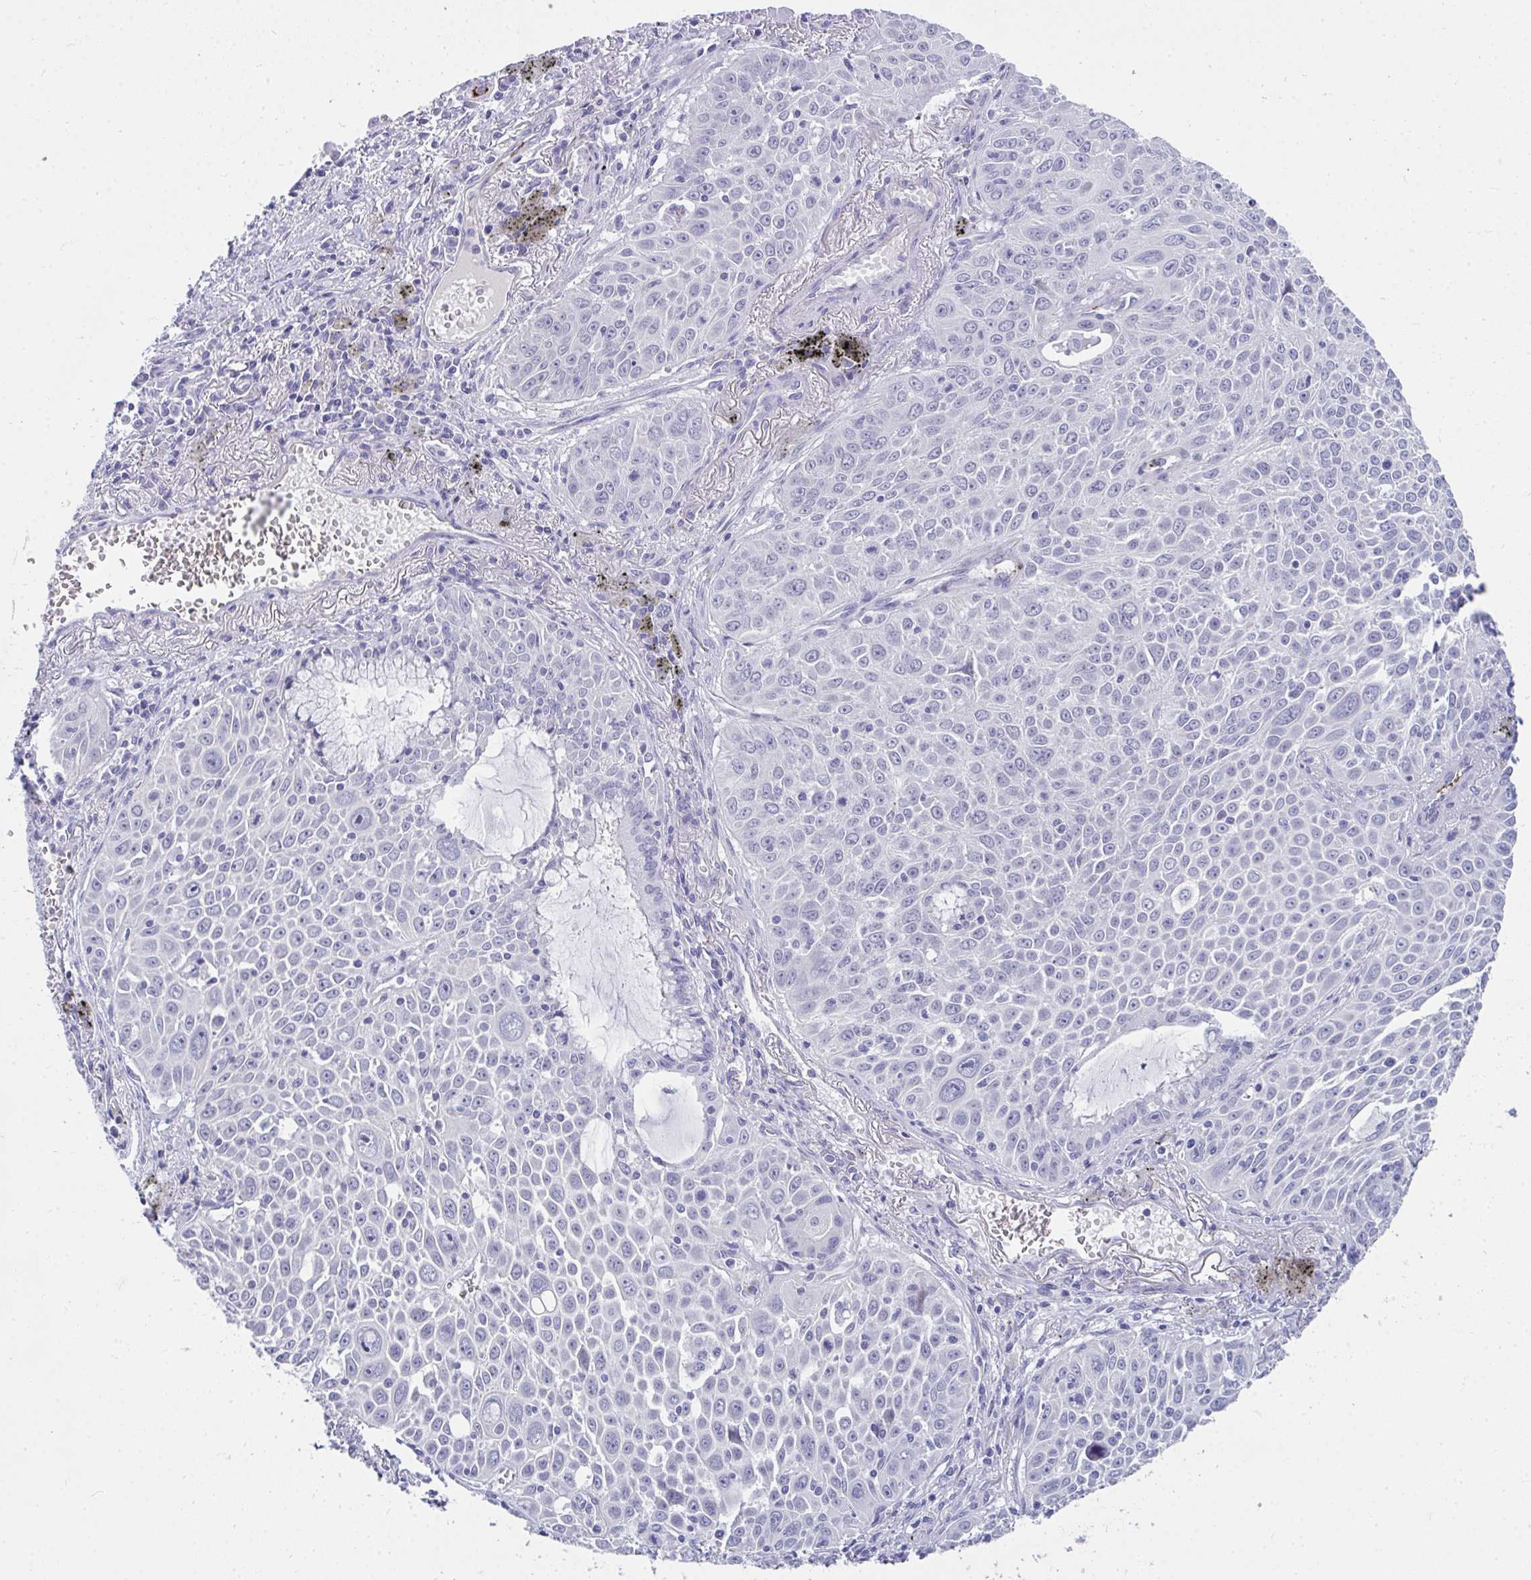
{"staining": {"intensity": "negative", "quantity": "none", "location": "none"}, "tissue": "lung cancer", "cell_type": "Tumor cells", "image_type": "cancer", "snomed": [{"axis": "morphology", "description": "Squamous cell carcinoma, NOS"}, {"axis": "morphology", "description": "Squamous cell carcinoma, metastatic, NOS"}, {"axis": "topography", "description": "Lymph node"}, {"axis": "topography", "description": "Lung"}], "caption": "A high-resolution histopathology image shows IHC staining of lung cancer, which displays no significant staining in tumor cells.", "gene": "TSBP1", "patient": {"sex": "female", "age": 62}}